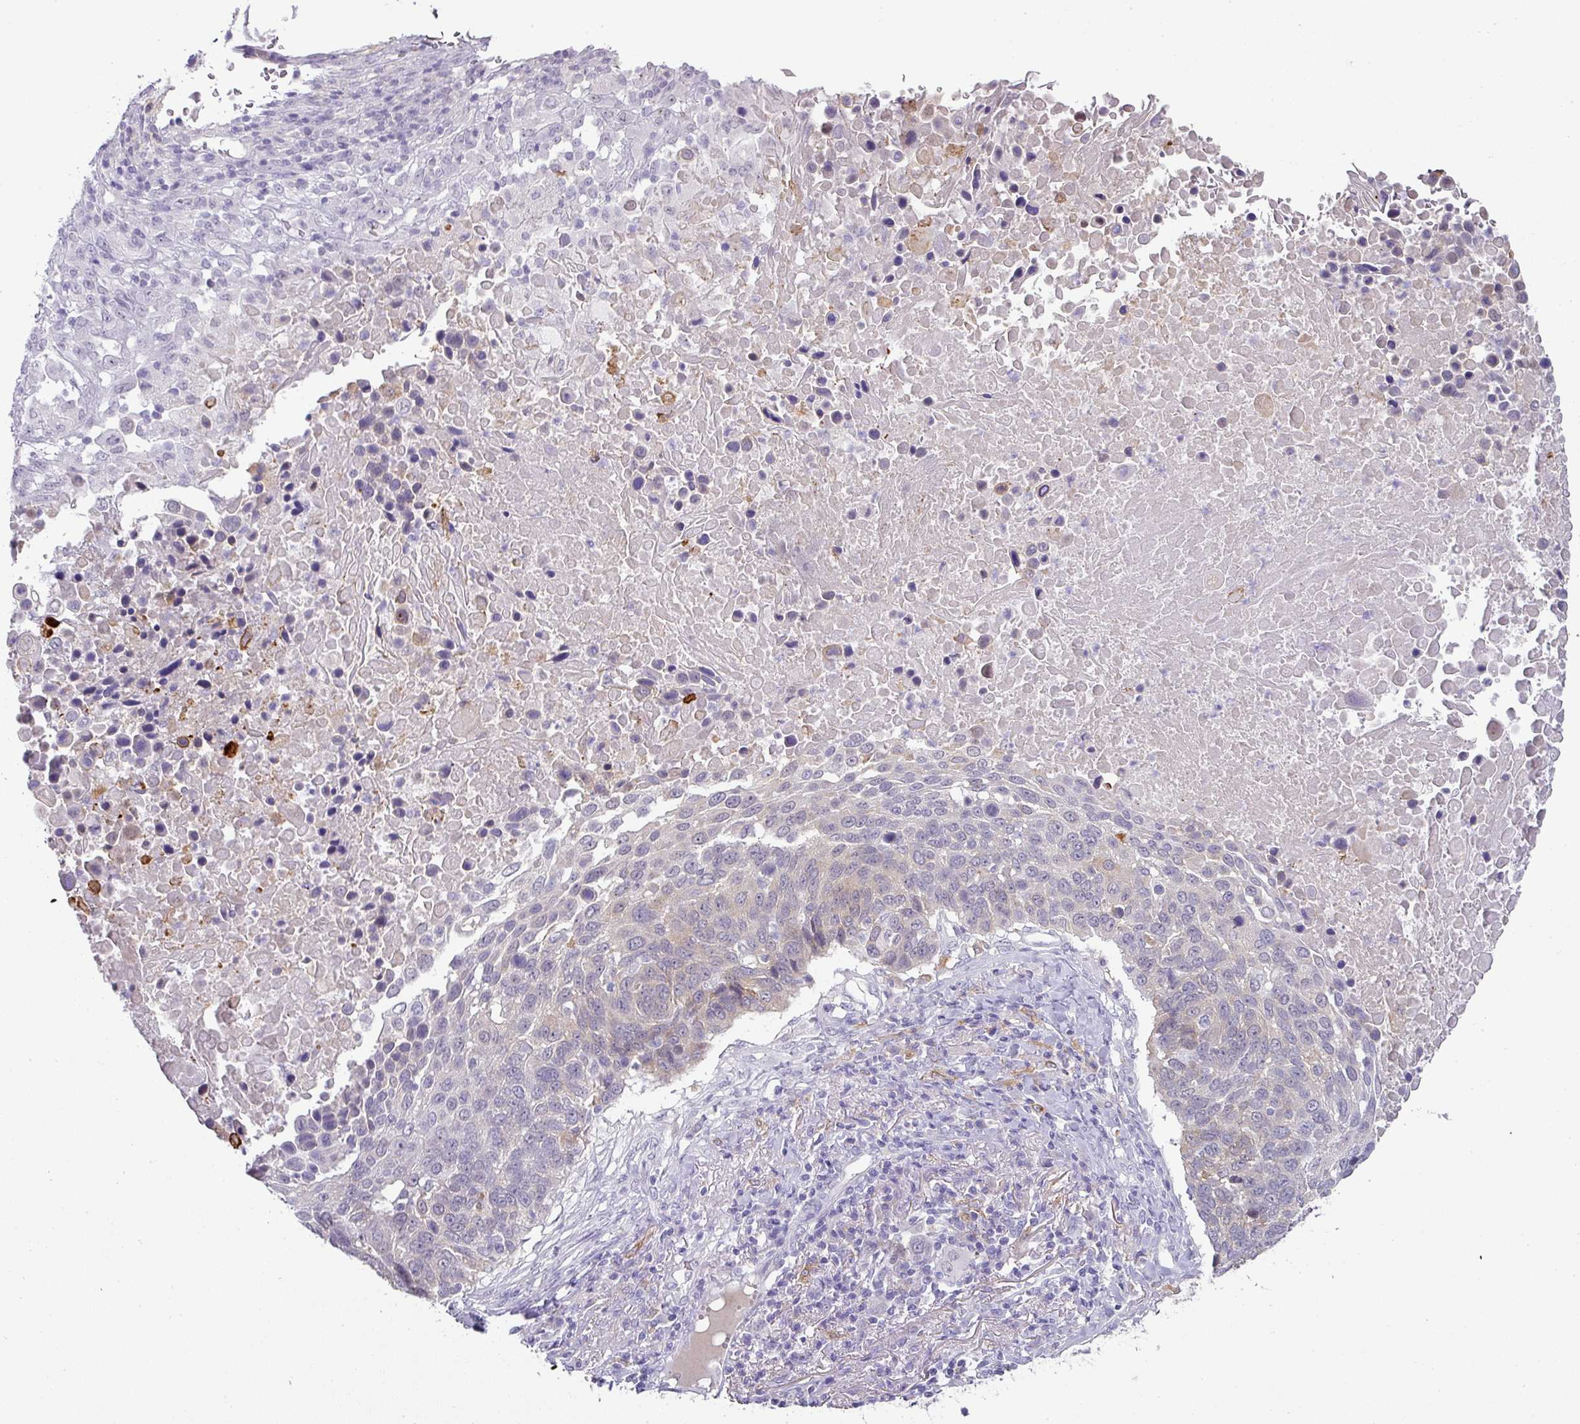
{"staining": {"intensity": "weak", "quantity": "<25%", "location": "cytoplasmic/membranous"}, "tissue": "lung cancer", "cell_type": "Tumor cells", "image_type": "cancer", "snomed": [{"axis": "morphology", "description": "Normal tissue, NOS"}, {"axis": "morphology", "description": "Squamous cell carcinoma, NOS"}, {"axis": "topography", "description": "Lymph node"}, {"axis": "topography", "description": "Lung"}], "caption": "Immunohistochemistry (IHC) image of lung squamous cell carcinoma stained for a protein (brown), which reveals no staining in tumor cells.", "gene": "FGF17", "patient": {"sex": "male", "age": 66}}